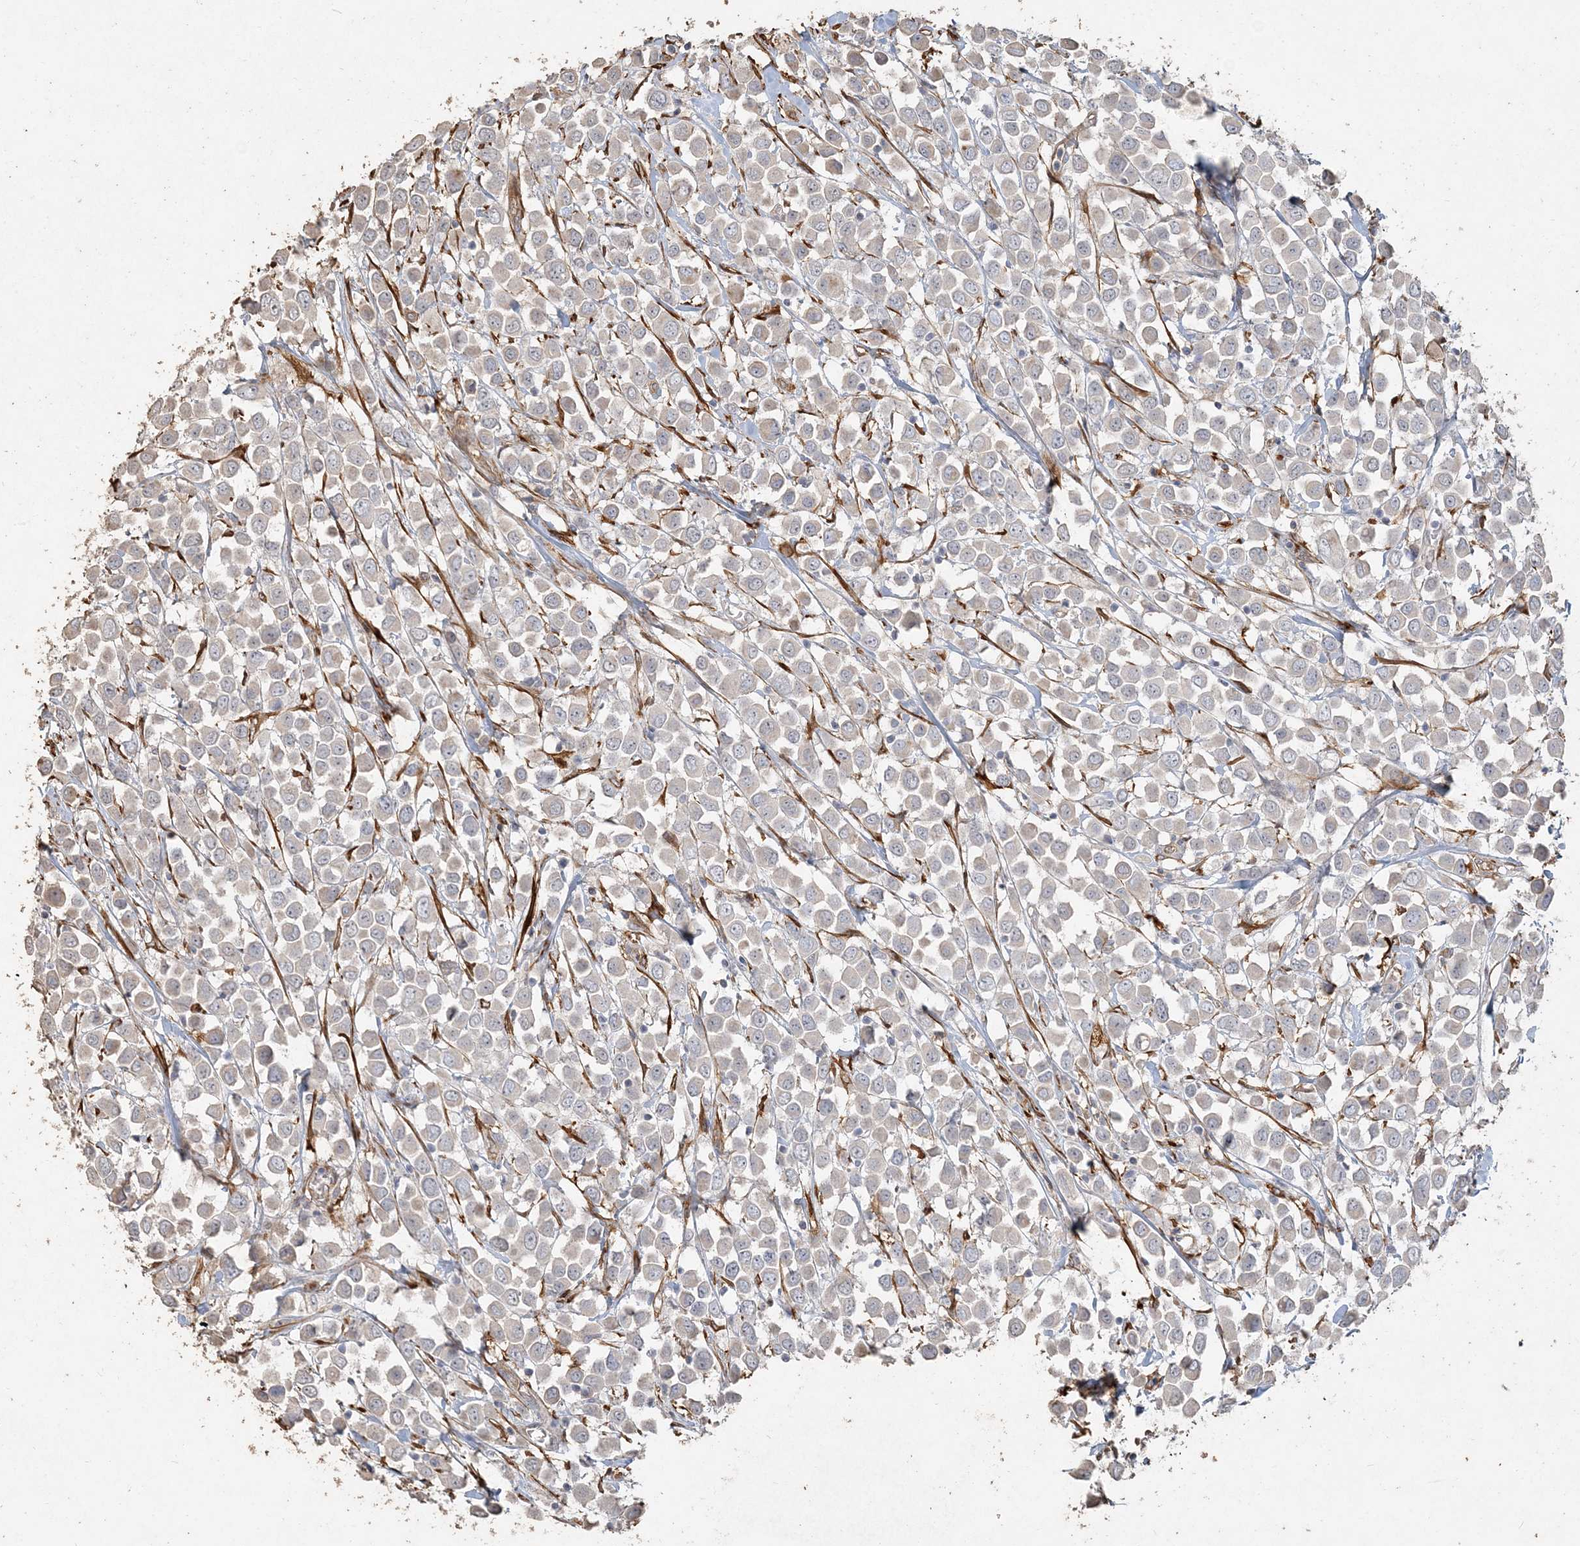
{"staining": {"intensity": "negative", "quantity": "none", "location": "none"}, "tissue": "breast cancer", "cell_type": "Tumor cells", "image_type": "cancer", "snomed": [{"axis": "morphology", "description": "Duct carcinoma"}, {"axis": "topography", "description": "Breast"}], "caption": "An image of breast cancer (infiltrating ductal carcinoma) stained for a protein demonstrates no brown staining in tumor cells. (DAB (3,3'-diaminobenzidine) immunohistochemistry (IHC) with hematoxylin counter stain).", "gene": "RNF145", "patient": {"sex": "female", "age": 61}}